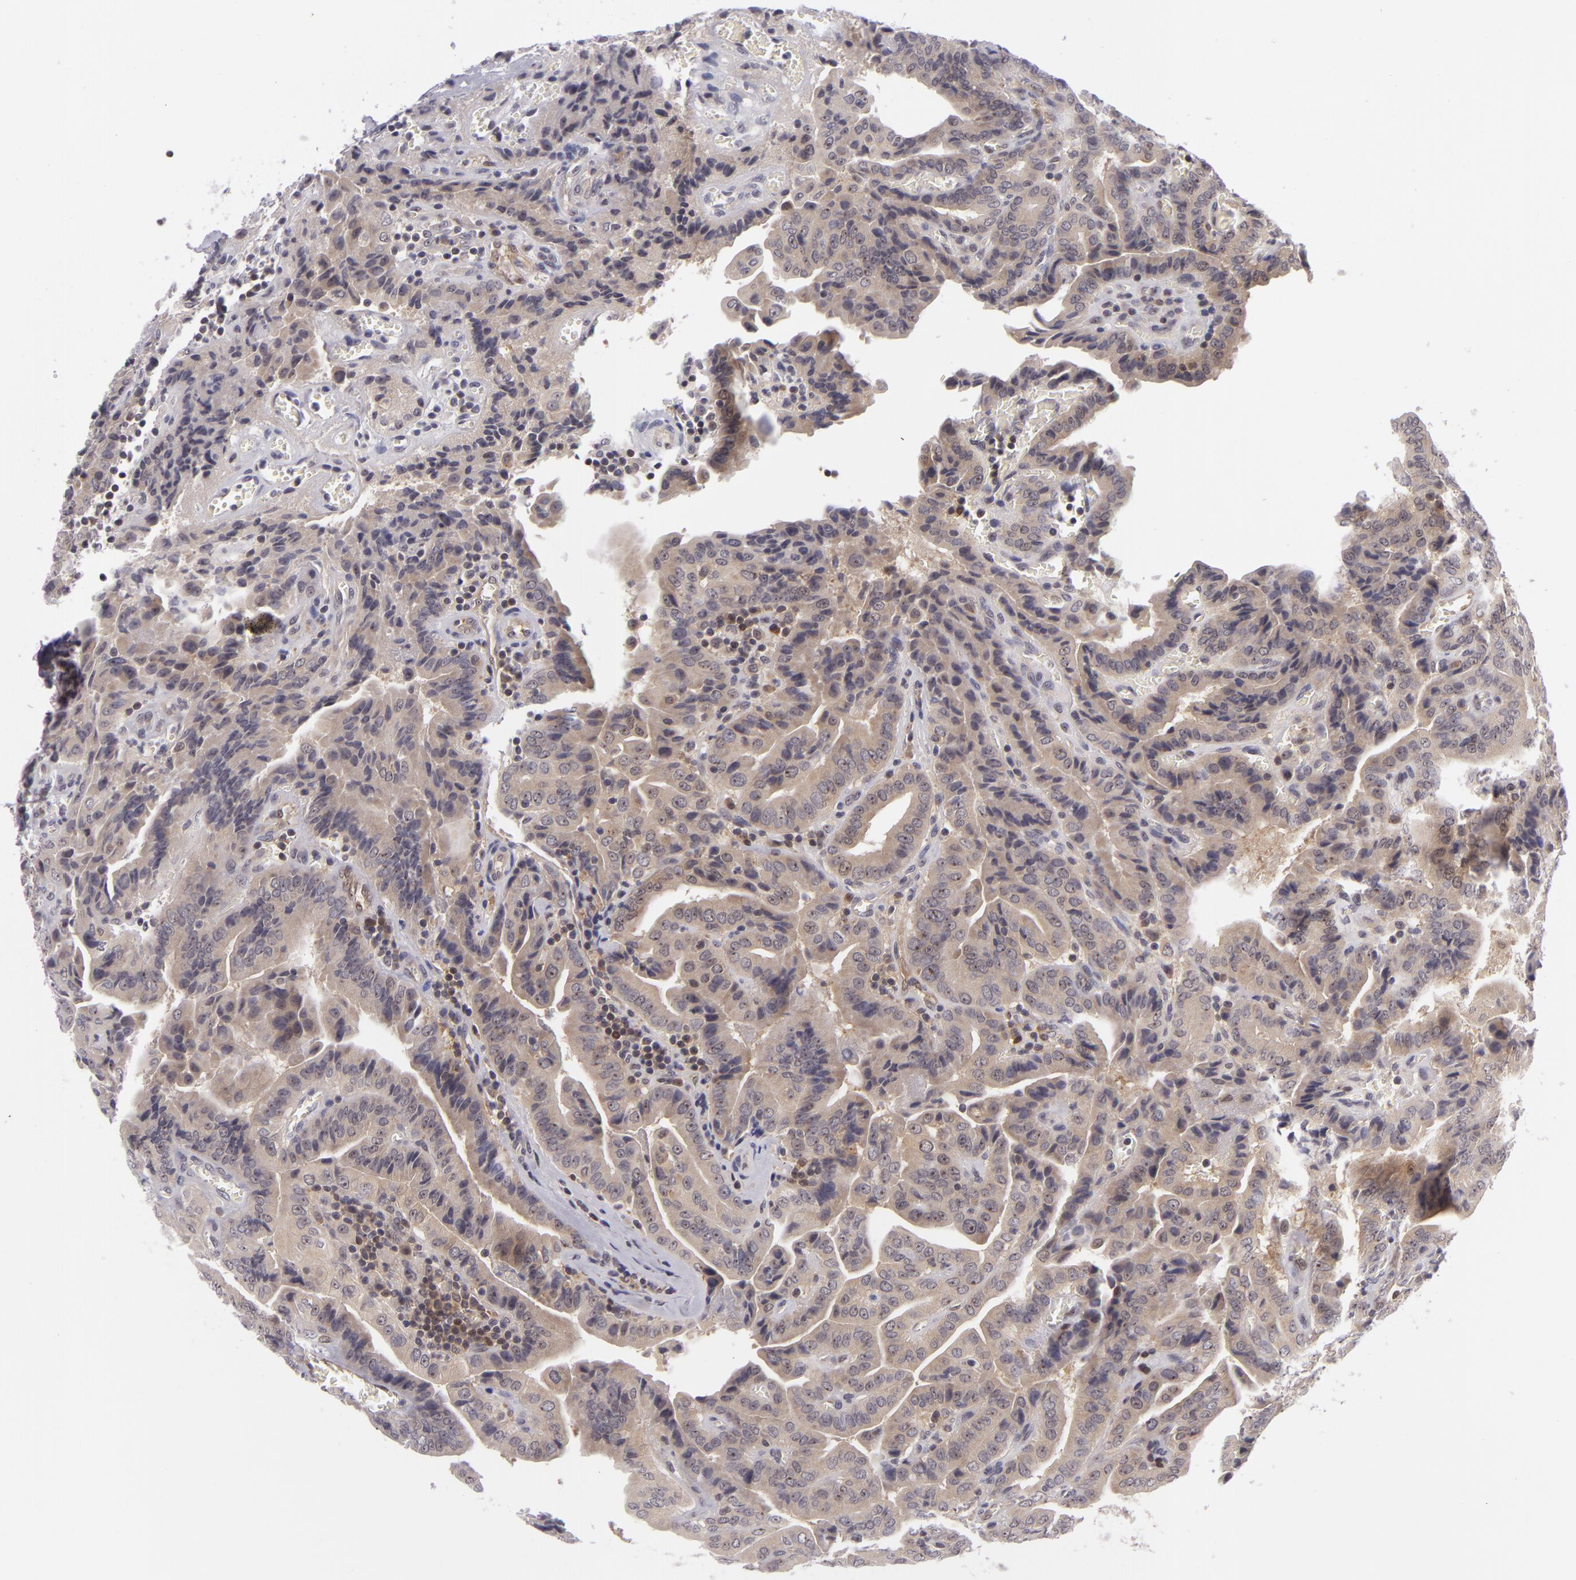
{"staining": {"intensity": "moderate", "quantity": "25%-75%", "location": "cytoplasmic/membranous"}, "tissue": "thyroid cancer", "cell_type": "Tumor cells", "image_type": "cancer", "snomed": [{"axis": "morphology", "description": "Papillary adenocarcinoma, NOS"}, {"axis": "topography", "description": "Thyroid gland"}], "caption": "Immunohistochemical staining of human thyroid papillary adenocarcinoma reveals moderate cytoplasmic/membranous protein staining in about 25%-75% of tumor cells. The protein of interest is shown in brown color, while the nuclei are stained blue.", "gene": "BCL10", "patient": {"sex": "female", "age": 71}}